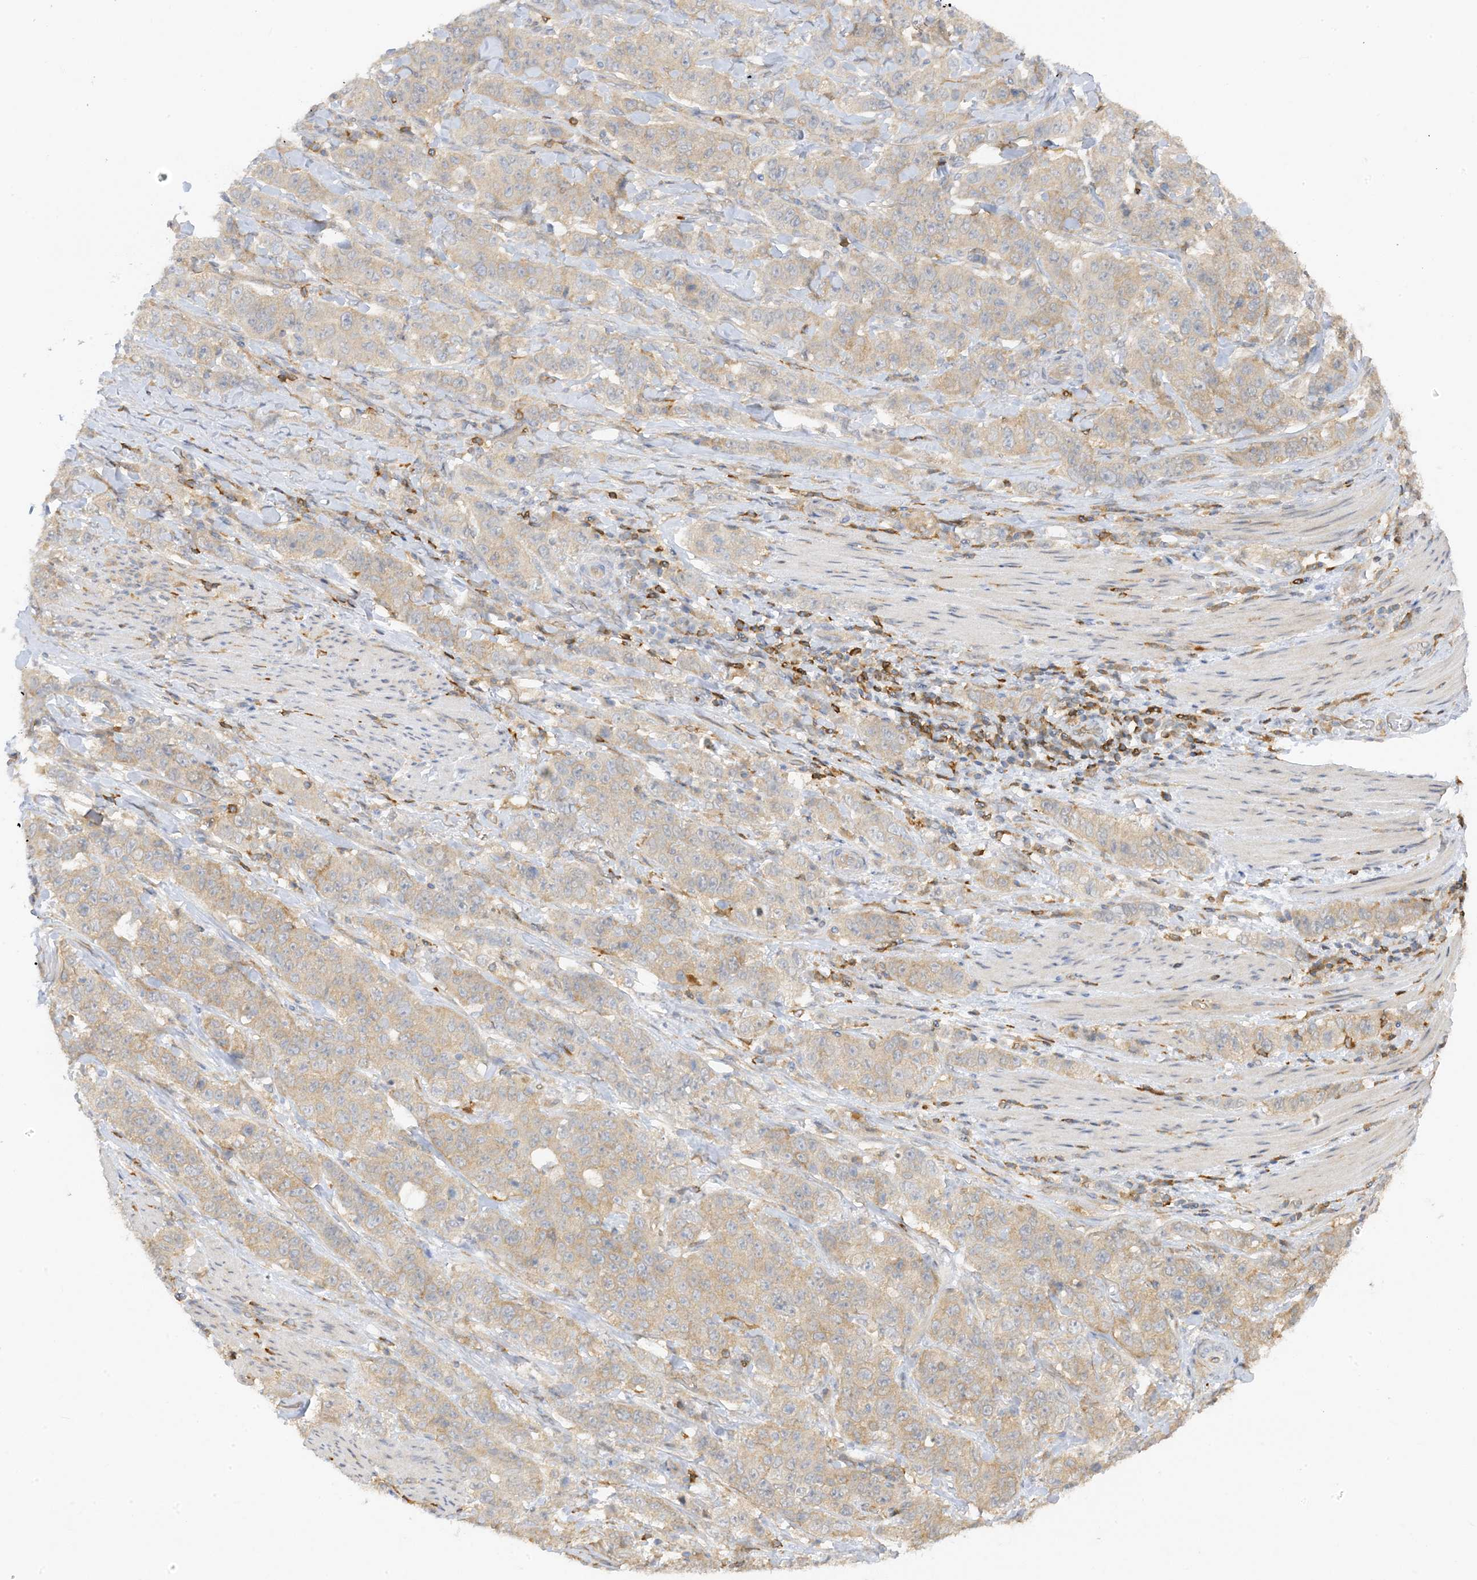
{"staining": {"intensity": "weak", "quantity": "<25%", "location": "cytoplasmic/membranous"}, "tissue": "stomach cancer", "cell_type": "Tumor cells", "image_type": "cancer", "snomed": [{"axis": "morphology", "description": "Adenocarcinoma, NOS"}, {"axis": "topography", "description": "Stomach"}], "caption": "IHC of adenocarcinoma (stomach) exhibits no positivity in tumor cells. (DAB IHC with hematoxylin counter stain).", "gene": "PHACTR2", "patient": {"sex": "male", "age": 48}}